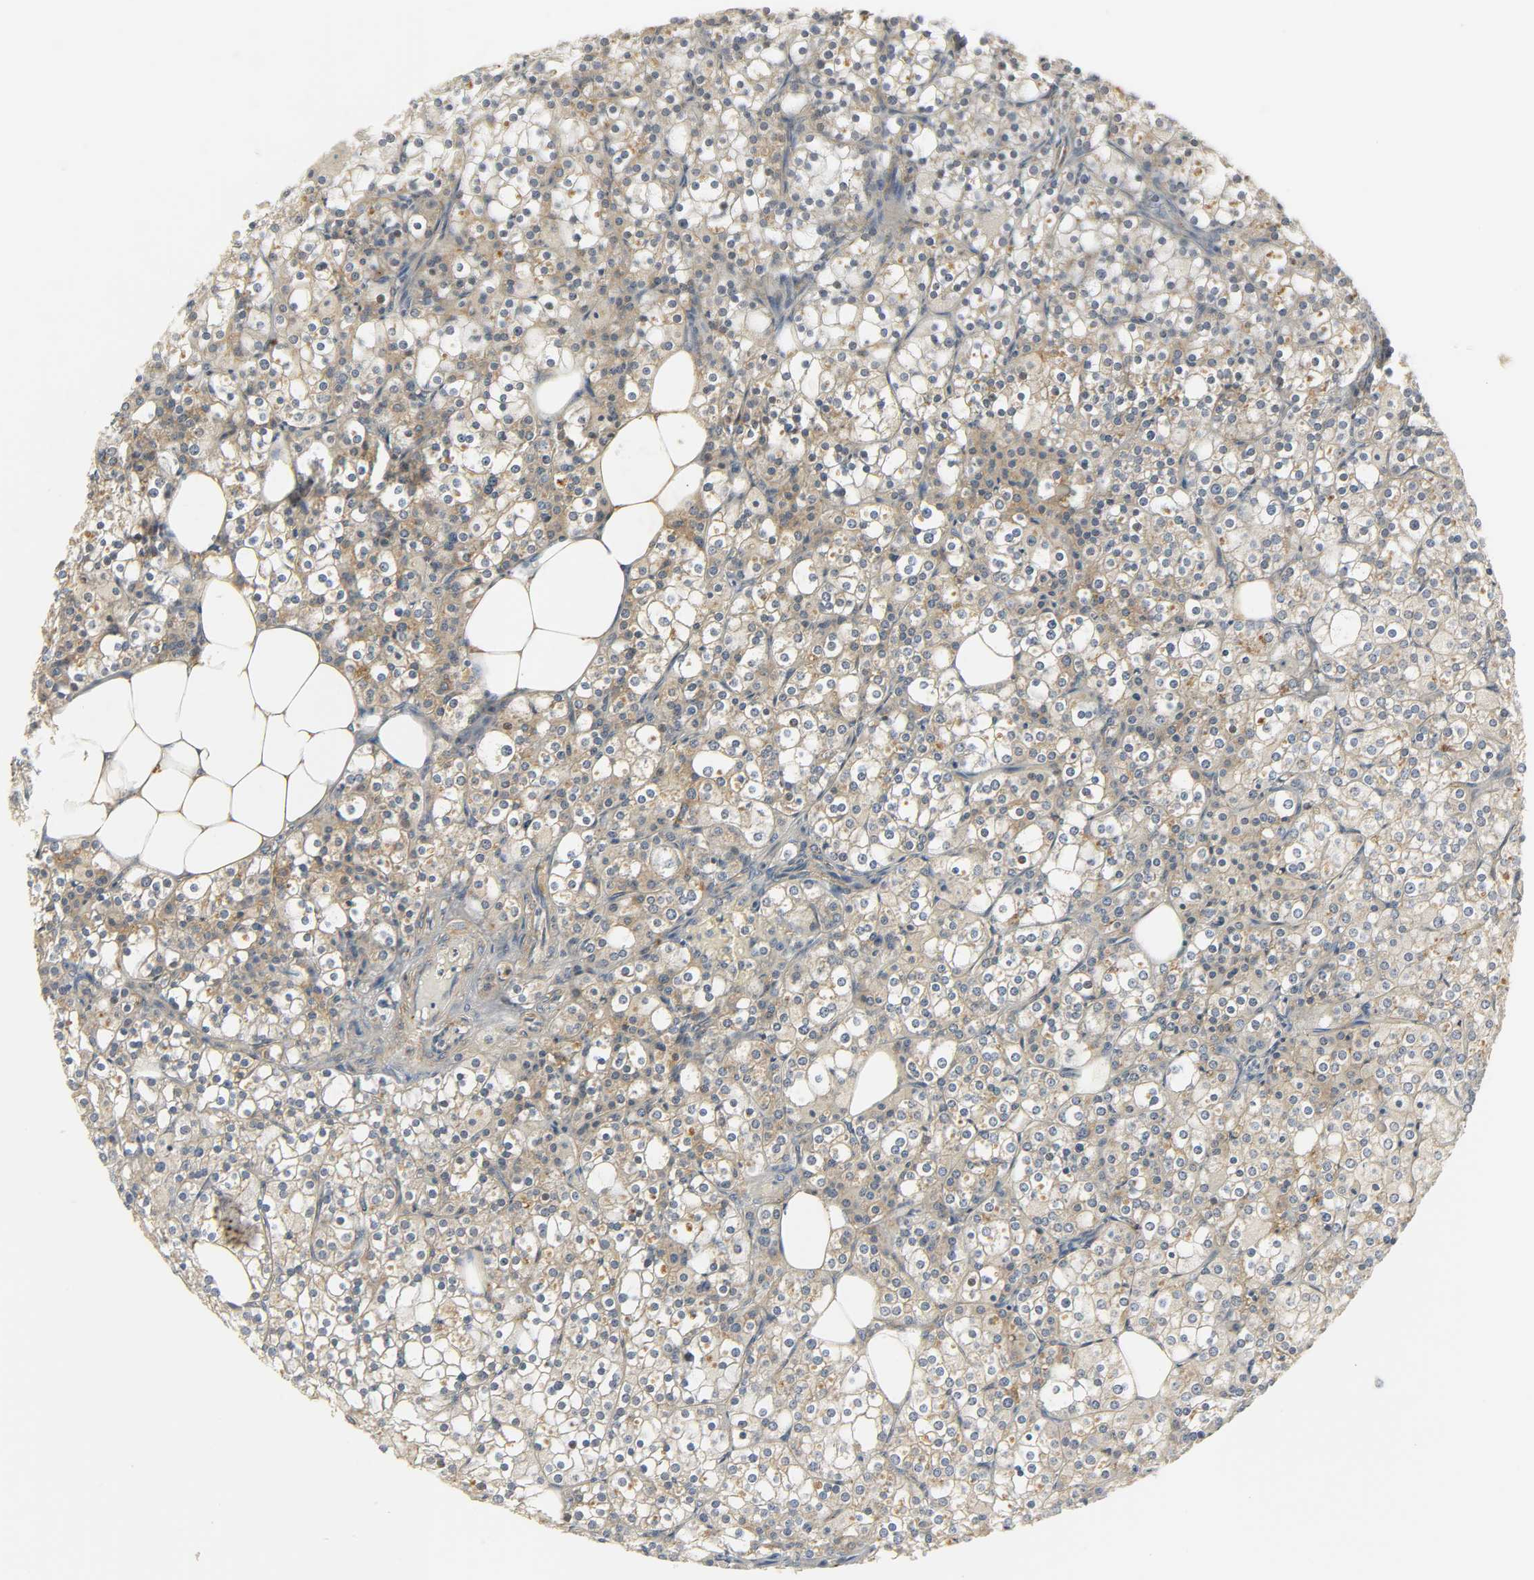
{"staining": {"intensity": "weak", "quantity": ">75%", "location": "cytoplasmic/membranous"}, "tissue": "parathyroid gland", "cell_type": "Glandular cells", "image_type": "normal", "snomed": [{"axis": "morphology", "description": "Normal tissue, NOS"}, {"axis": "topography", "description": "Parathyroid gland"}], "caption": "Immunohistochemistry image of normal parathyroid gland stained for a protein (brown), which reveals low levels of weak cytoplasmic/membranous positivity in about >75% of glandular cells.", "gene": "ZFPM2", "patient": {"sex": "female", "age": 63}}